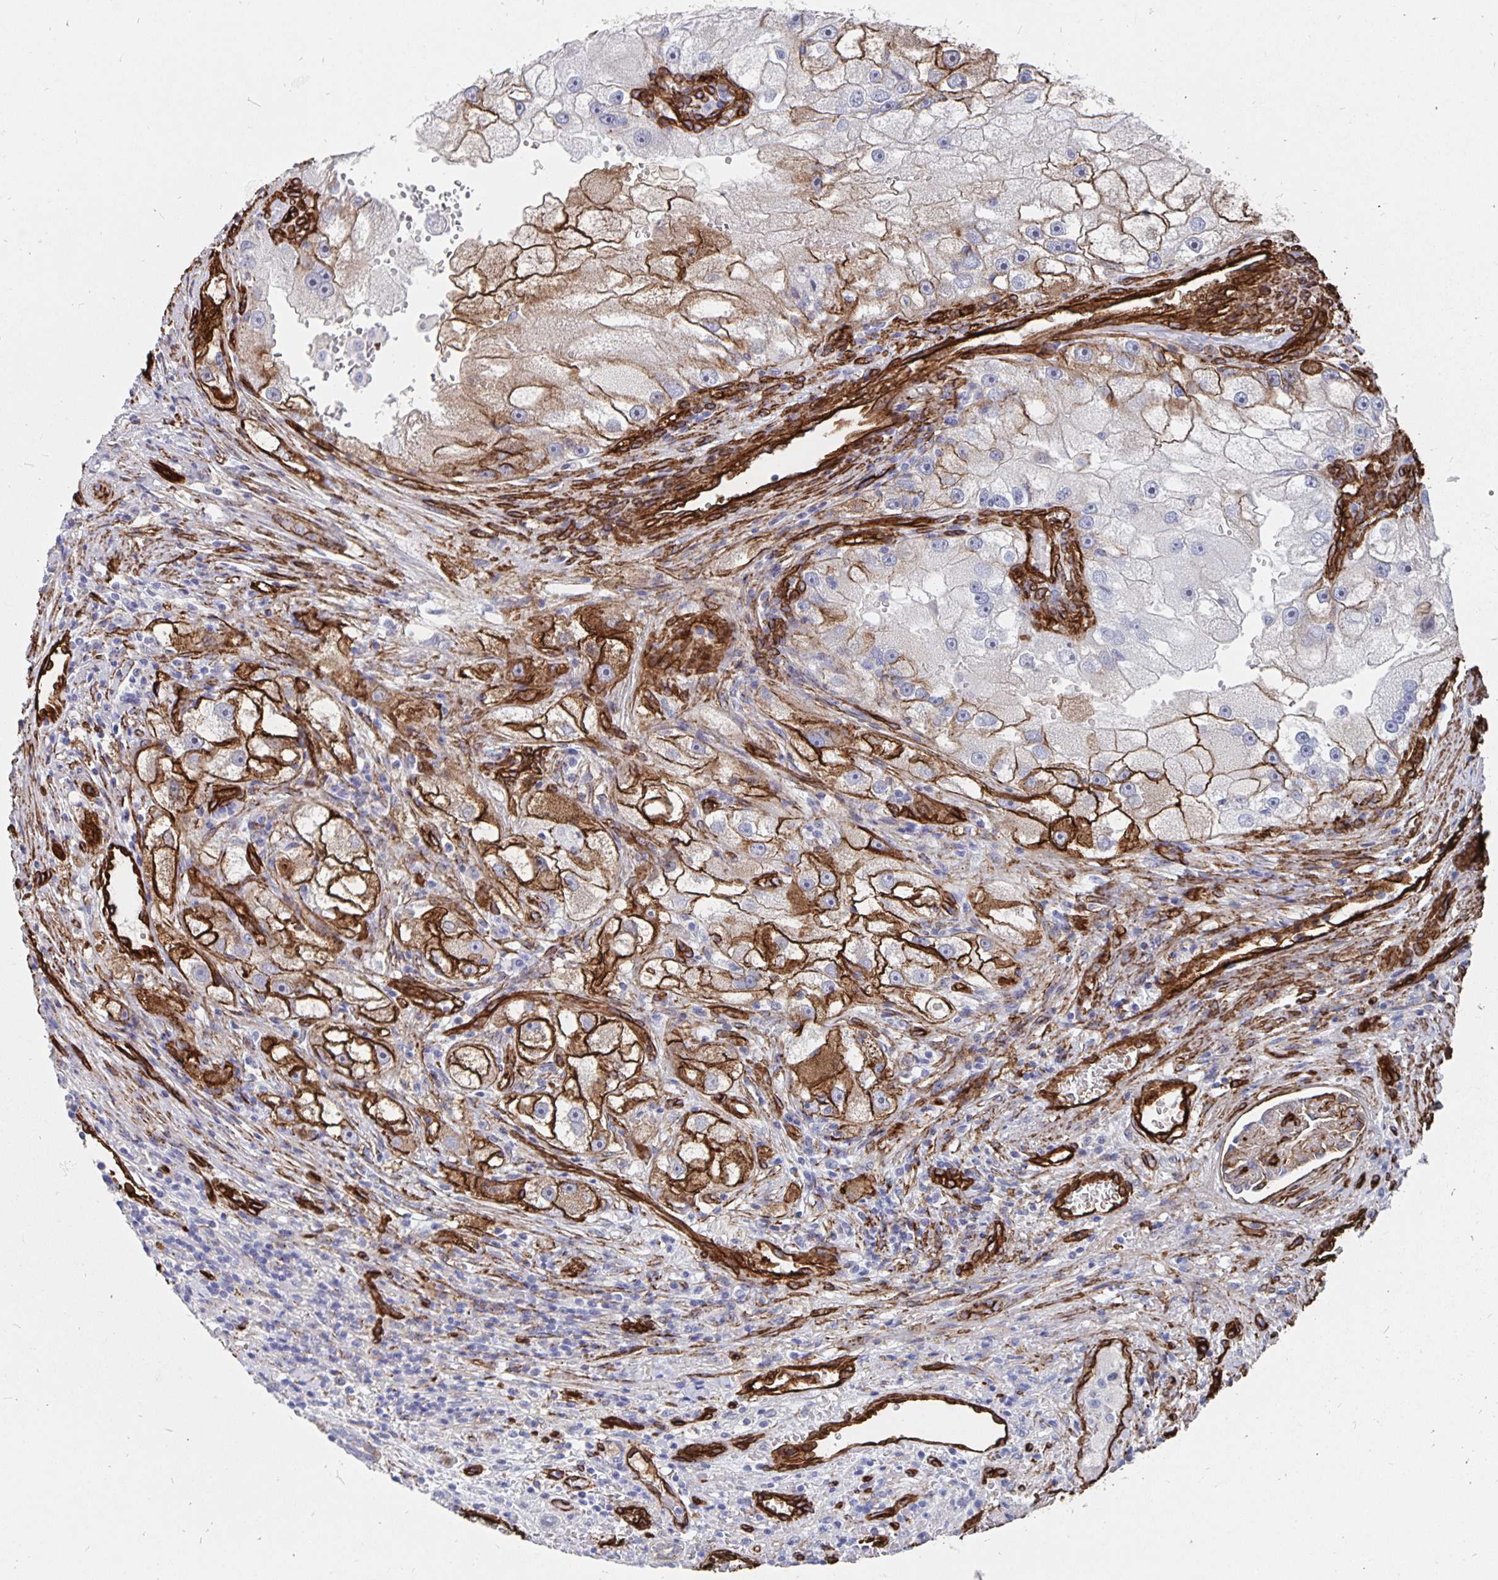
{"staining": {"intensity": "strong", "quantity": "25%-75%", "location": "cytoplasmic/membranous"}, "tissue": "renal cancer", "cell_type": "Tumor cells", "image_type": "cancer", "snomed": [{"axis": "morphology", "description": "Adenocarcinoma, NOS"}, {"axis": "topography", "description": "Kidney"}], "caption": "A brown stain labels strong cytoplasmic/membranous positivity of a protein in adenocarcinoma (renal) tumor cells.", "gene": "DCHS2", "patient": {"sex": "male", "age": 63}}